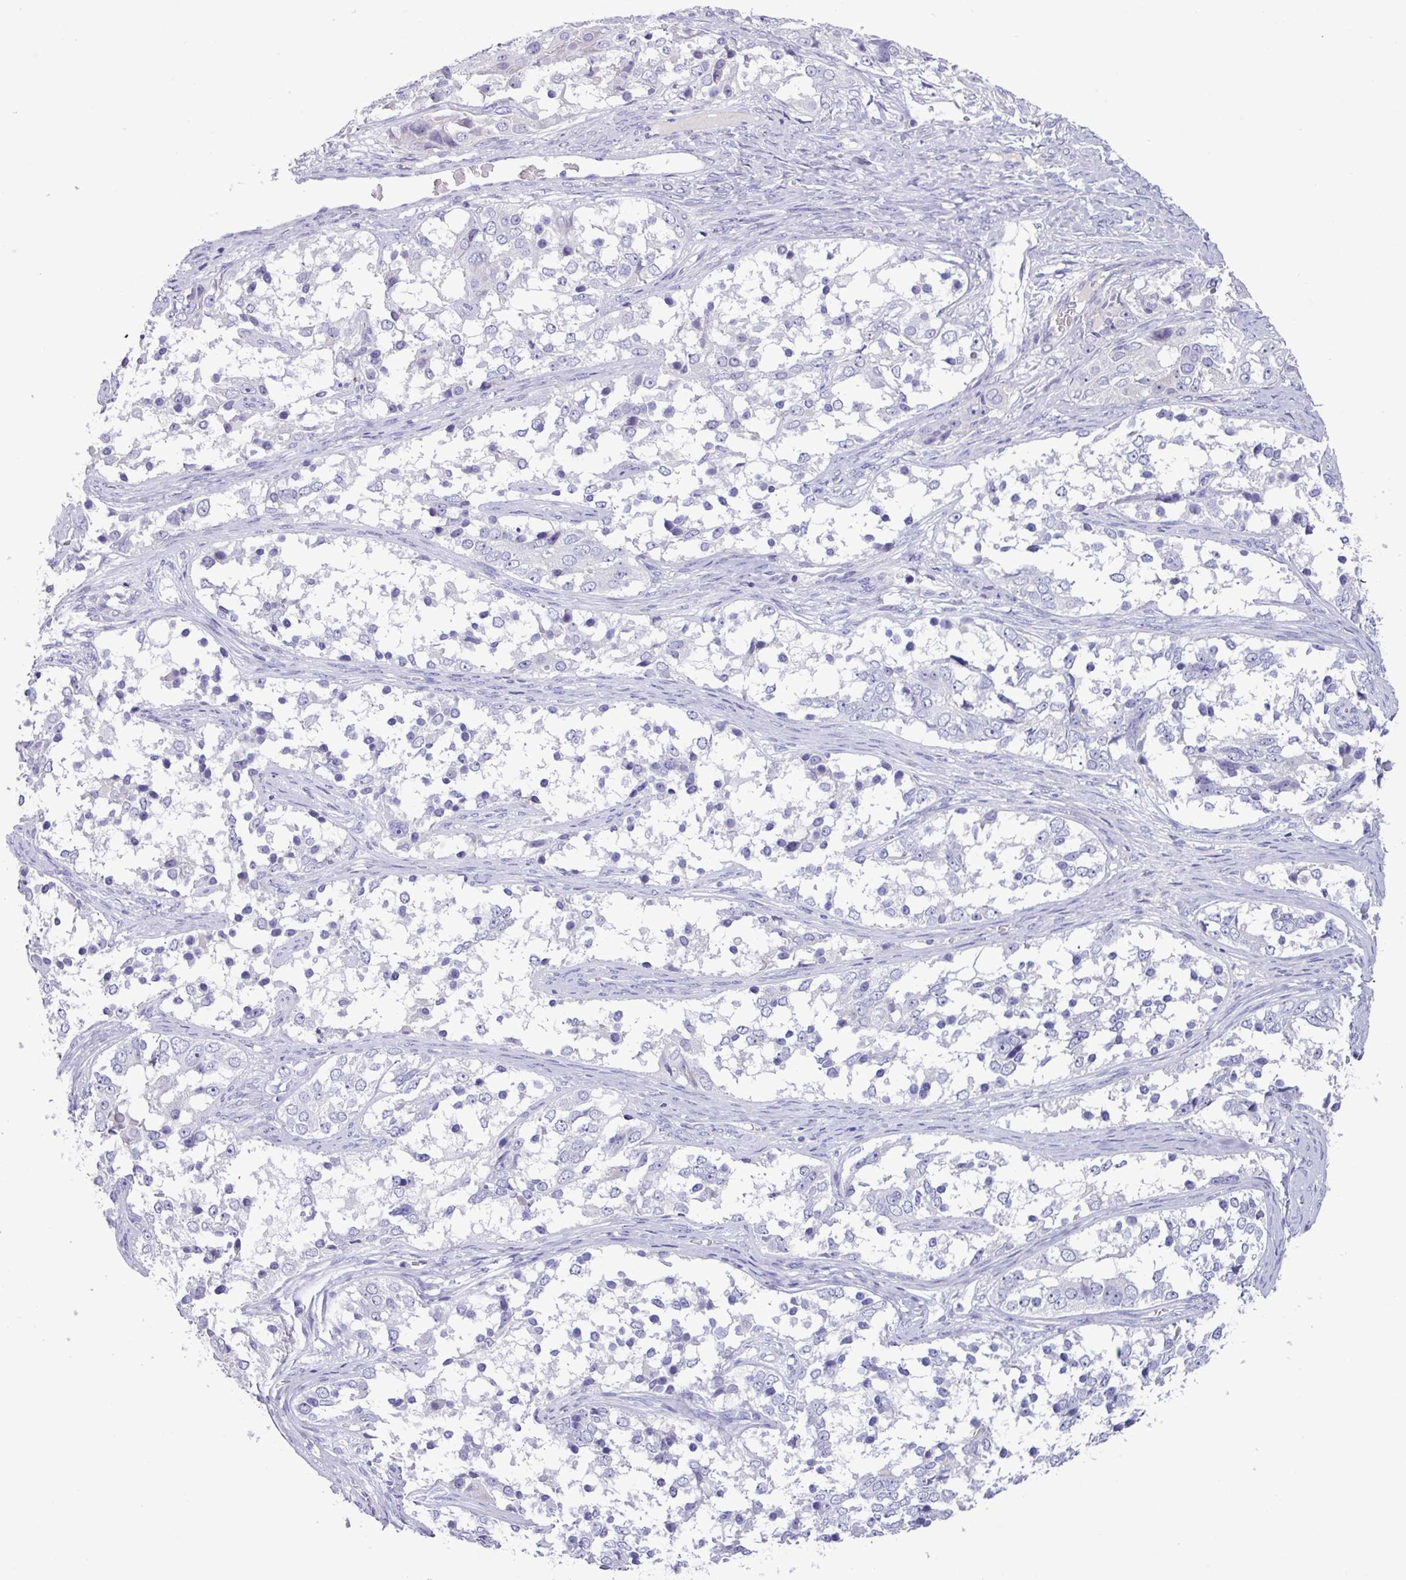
{"staining": {"intensity": "negative", "quantity": "none", "location": "none"}, "tissue": "ovarian cancer", "cell_type": "Tumor cells", "image_type": "cancer", "snomed": [{"axis": "morphology", "description": "Carcinoma, endometroid"}, {"axis": "topography", "description": "Ovary"}], "caption": "IHC photomicrograph of ovarian cancer (endometroid carcinoma) stained for a protein (brown), which displays no positivity in tumor cells. Nuclei are stained in blue.", "gene": "STIMATE", "patient": {"sex": "female", "age": 51}}